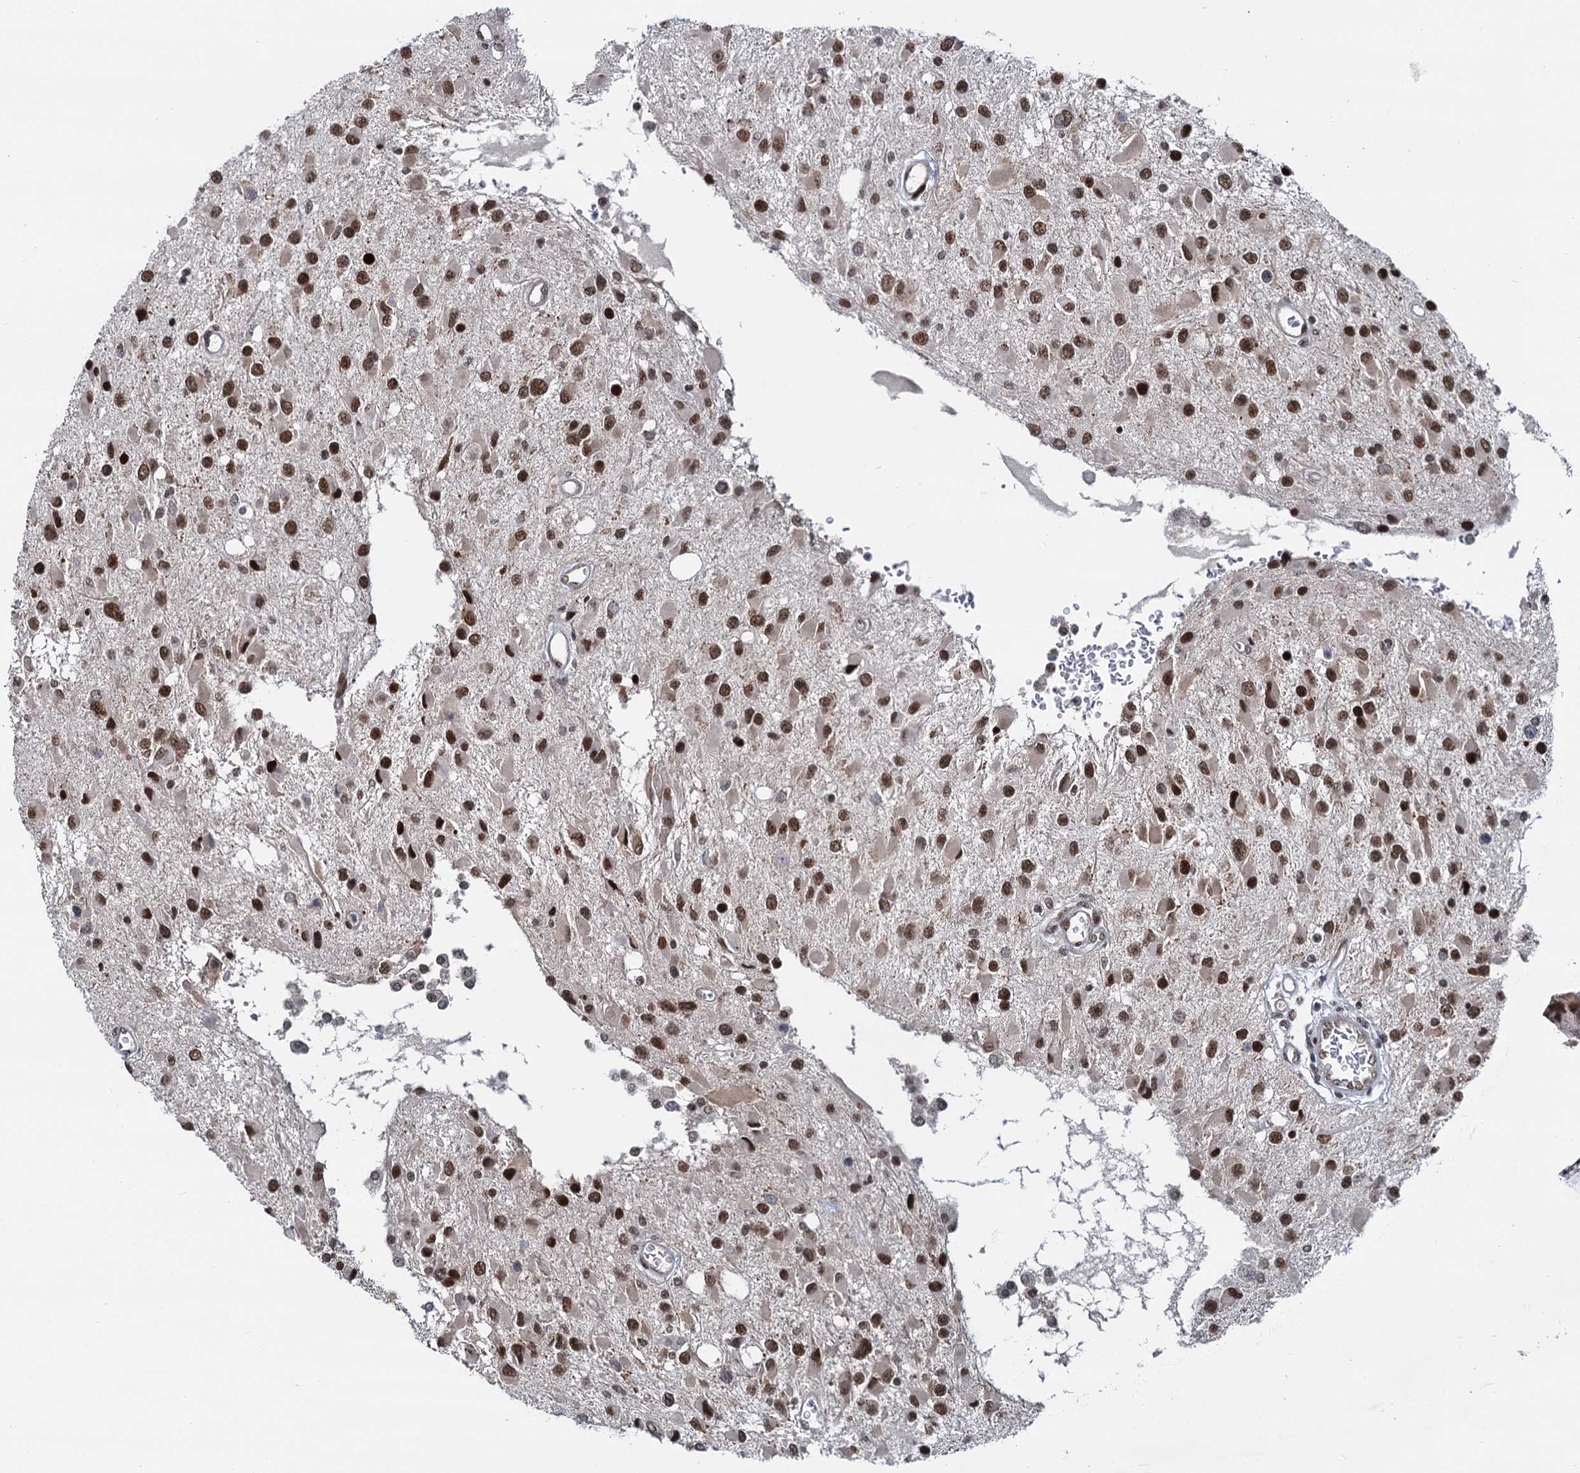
{"staining": {"intensity": "moderate", "quantity": ">75%", "location": "nuclear"}, "tissue": "glioma", "cell_type": "Tumor cells", "image_type": "cancer", "snomed": [{"axis": "morphology", "description": "Glioma, malignant, High grade"}, {"axis": "topography", "description": "Brain"}], "caption": "A medium amount of moderate nuclear staining is appreciated in about >75% of tumor cells in glioma tissue.", "gene": "RUFY2", "patient": {"sex": "male", "age": 53}}